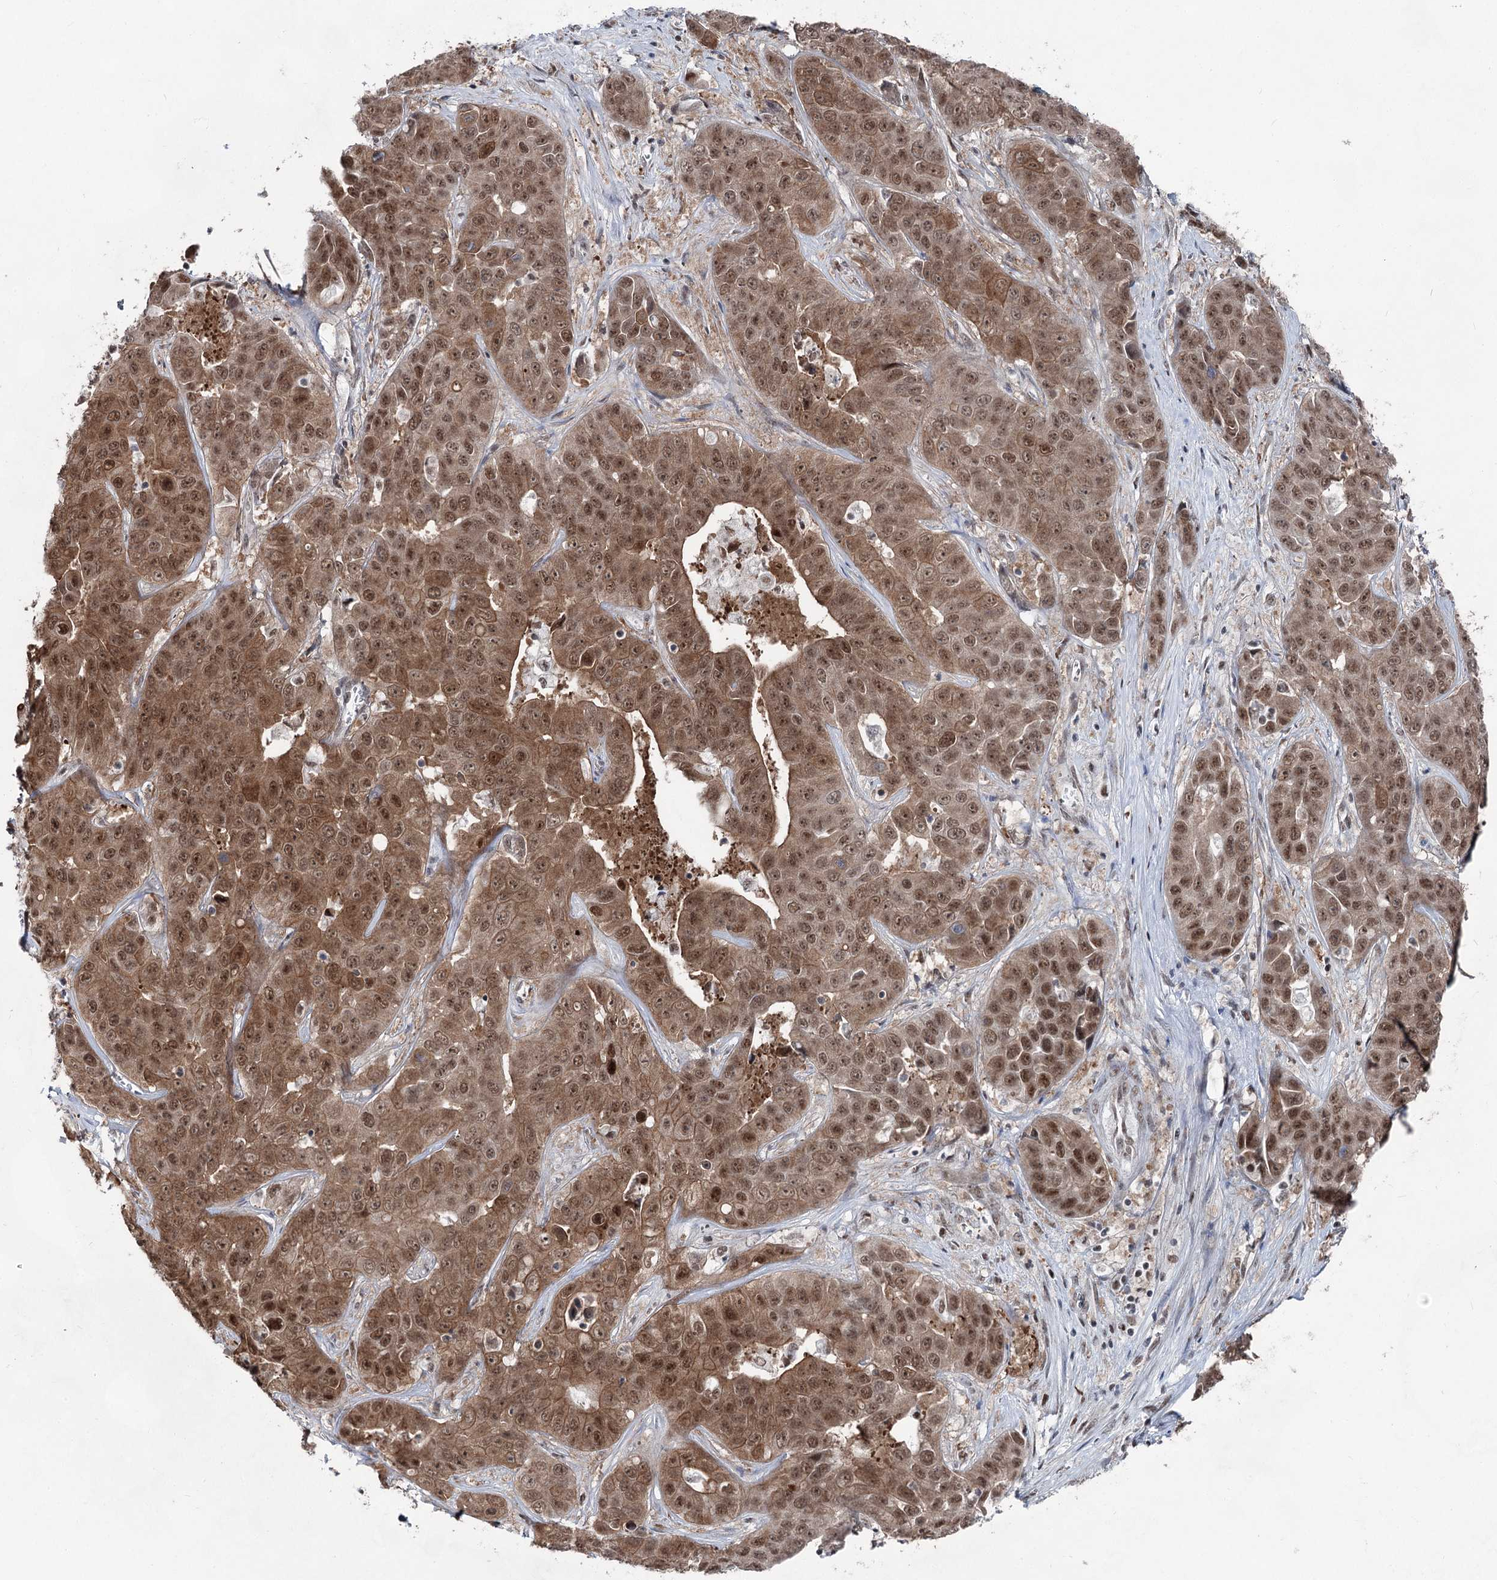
{"staining": {"intensity": "moderate", "quantity": ">75%", "location": "cytoplasmic/membranous,nuclear"}, "tissue": "liver cancer", "cell_type": "Tumor cells", "image_type": "cancer", "snomed": [{"axis": "morphology", "description": "Cholangiocarcinoma"}, {"axis": "topography", "description": "Liver"}], "caption": "Tumor cells exhibit medium levels of moderate cytoplasmic/membranous and nuclear staining in approximately >75% of cells in liver cancer (cholangiocarcinoma).", "gene": "ZCCHC8", "patient": {"sex": "female", "age": 52}}